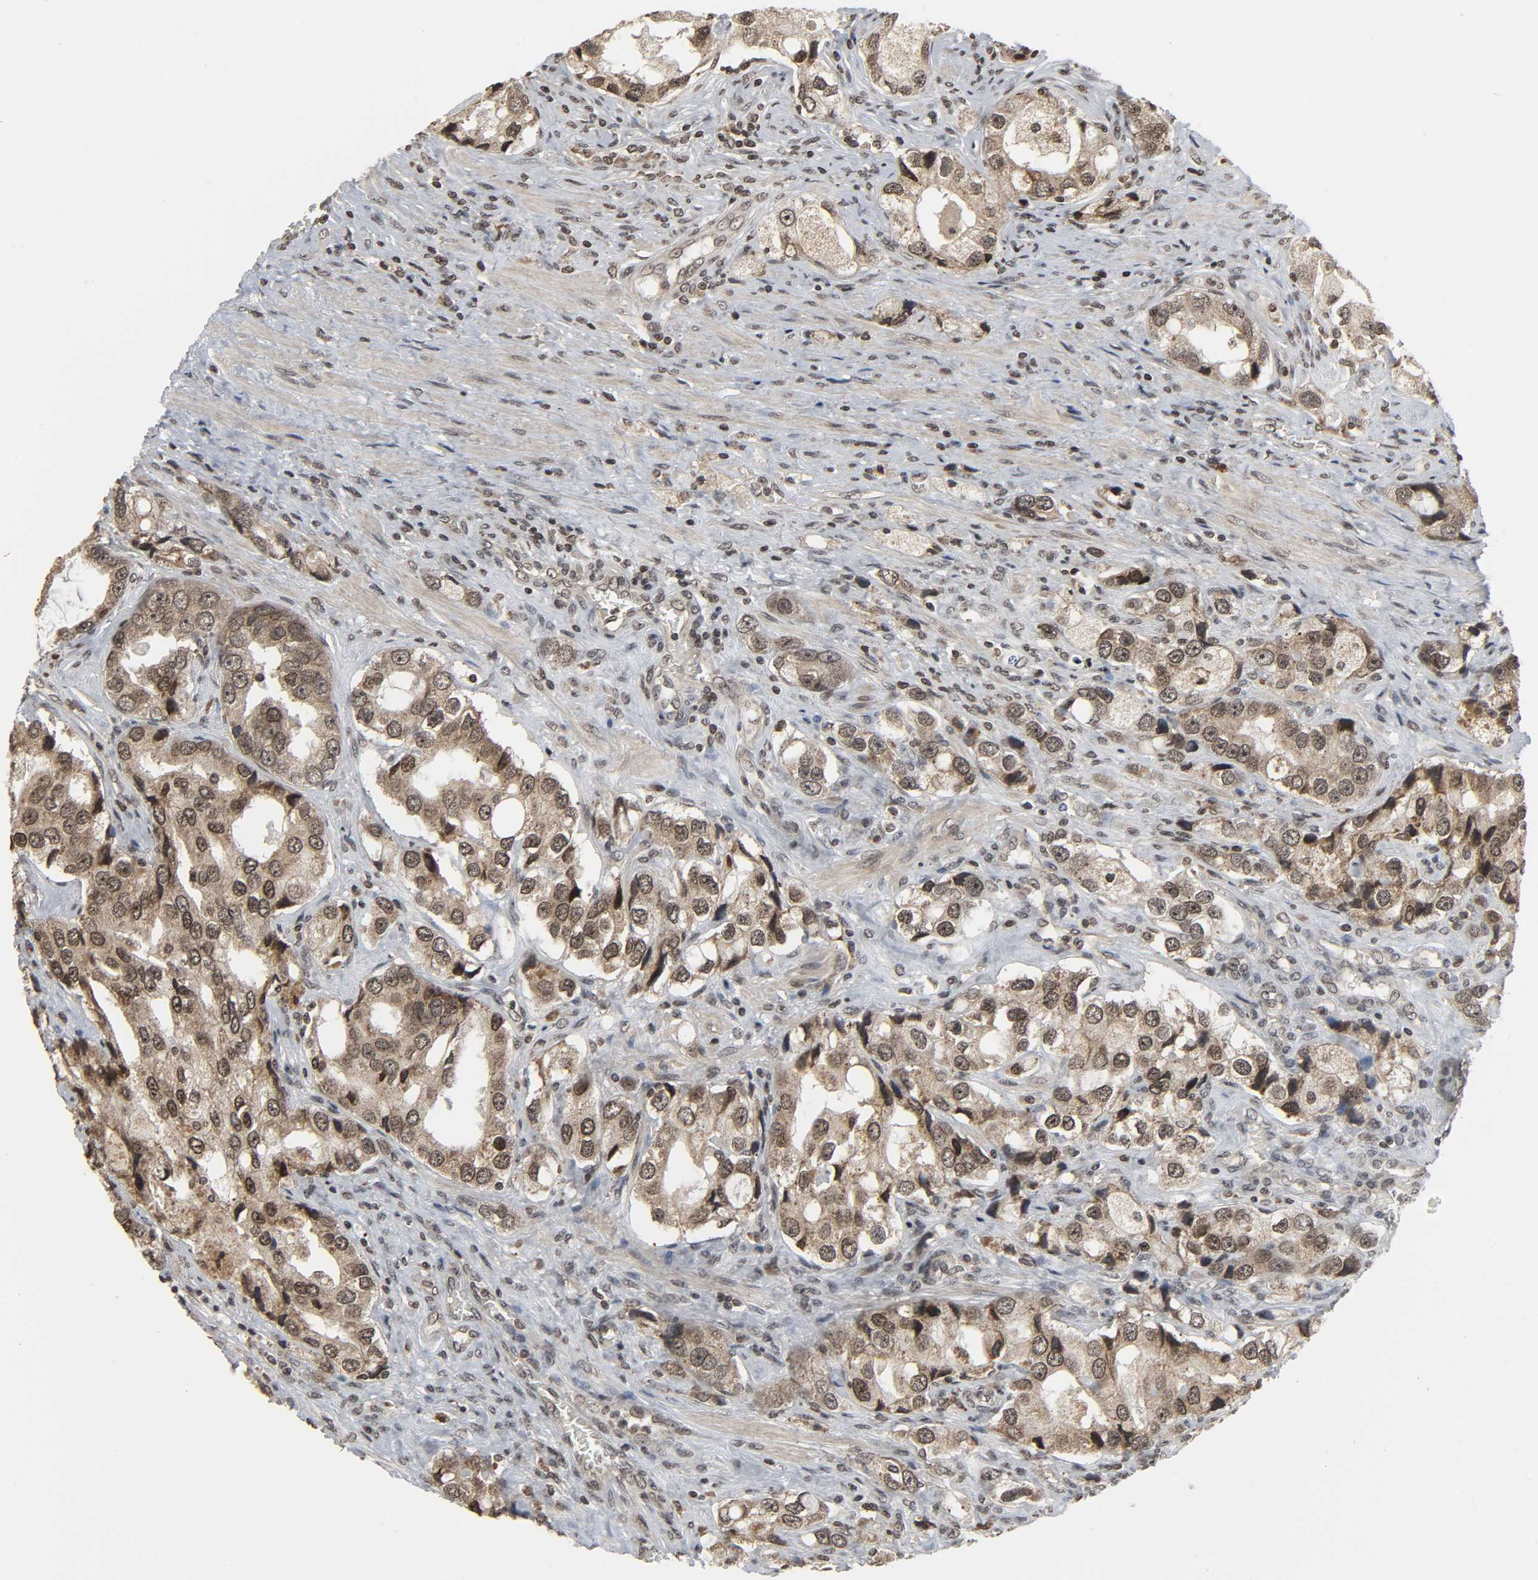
{"staining": {"intensity": "moderate", "quantity": ">75%", "location": "nuclear"}, "tissue": "prostate cancer", "cell_type": "Tumor cells", "image_type": "cancer", "snomed": [{"axis": "morphology", "description": "Adenocarcinoma, High grade"}, {"axis": "topography", "description": "Prostate"}], "caption": "DAB (3,3'-diaminobenzidine) immunohistochemical staining of human prostate cancer (adenocarcinoma (high-grade)) displays moderate nuclear protein positivity in about >75% of tumor cells. (Brightfield microscopy of DAB IHC at high magnification).", "gene": "XRCC1", "patient": {"sex": "male", "age": 63}}